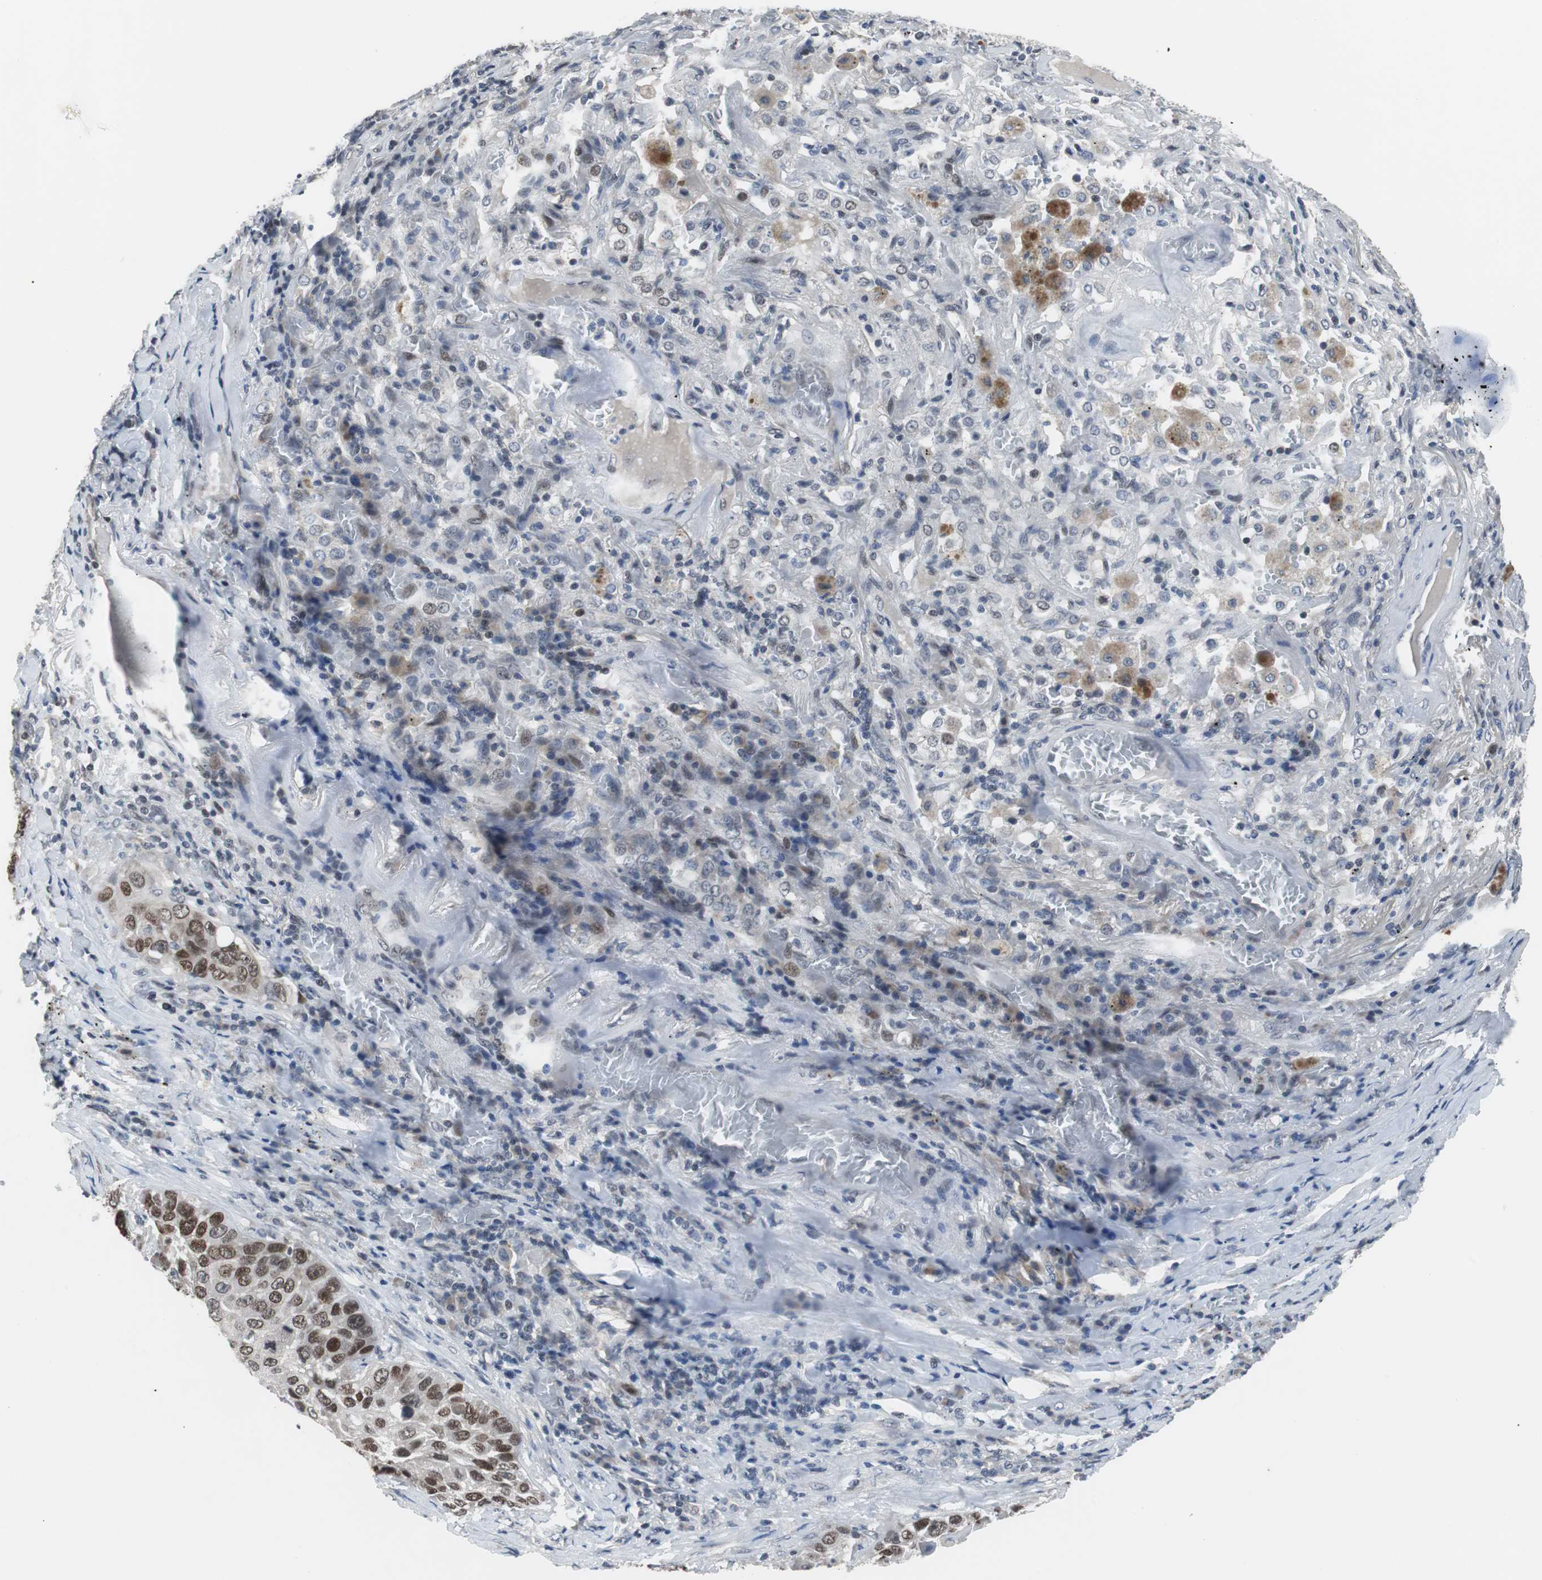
{"staining": {"intensity": "moderate", "quantity": "25%-75%", "location": "nuclear"}, "tissue": "lung cancer", "cell_type": "Tumor cells", "image_type": "cancer", "snomed": [{"axis": "morphology", "description": "Squamous cell carcinoma, NOS"}, {"axis": "topography", "description": "Lung"}], "caption": "Immunohistochemical staining of human lung cancer shows moderate nuclear protein positivity in approximately 25%-75% of tumor cells. (Brightfield microscopy of DAB IHC at high magnification).", "gene": "TP63", "patient": {"sex": "male", "age": 57}}